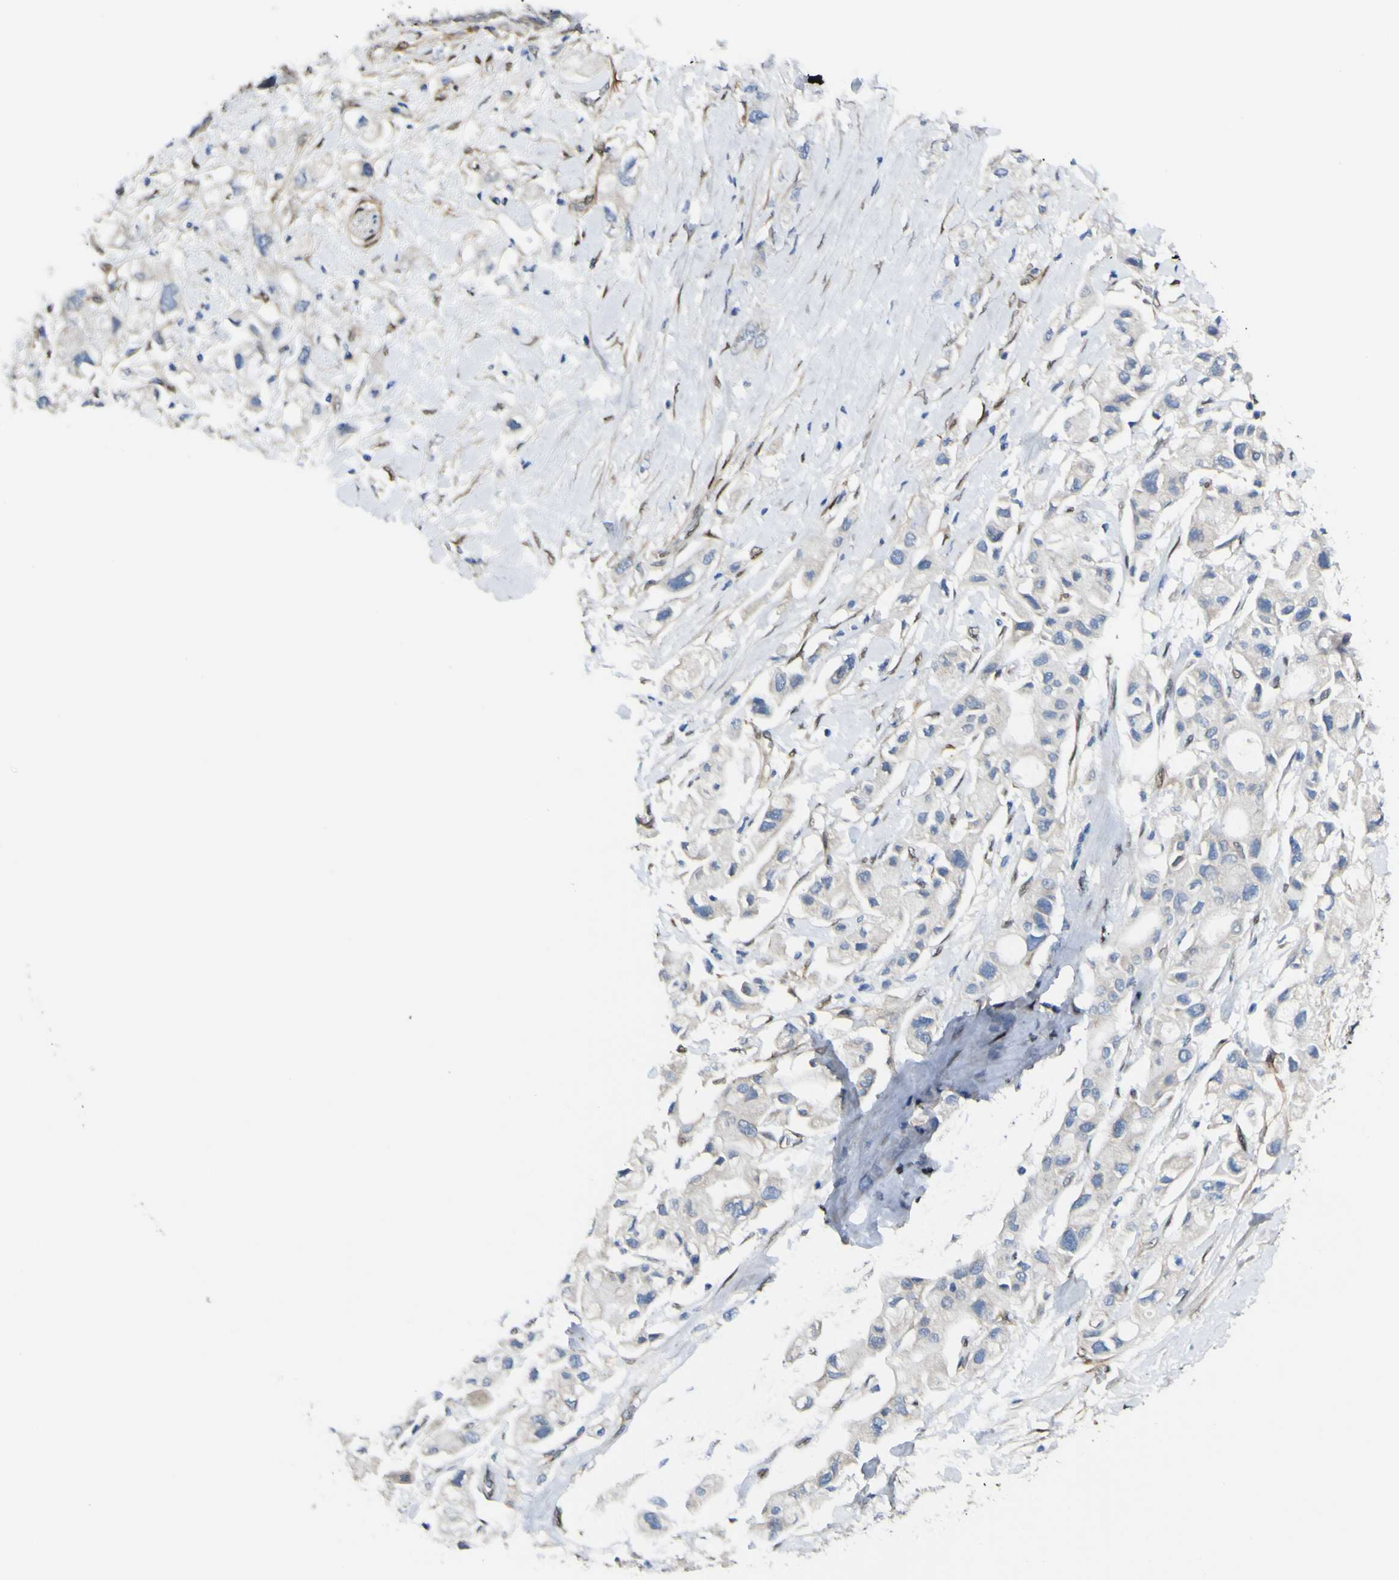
{"staining": {"intensity": "negative", "quantity": "none", "location": "none"}, "tissue": "pancreatic cancer", "cell_type": "Tumor cells", "image_type": "cancer", "snomed": [{"axis": "morphology", "description": "Adenocarcinoma, NOS"}, {"axis": "topography", "description": "Pancreas"}], "caption": "Pancreatic cancer was stained to show a protein in brown. There is no significant positivity in tumor cells. (Brightfield microscopy of DAB (3,3'-diaminobenzidine) immunohistochemistry (IHC) at high magnification).", "gene": "LRRN1", "patient": {"sex": "female", "age": 56}}